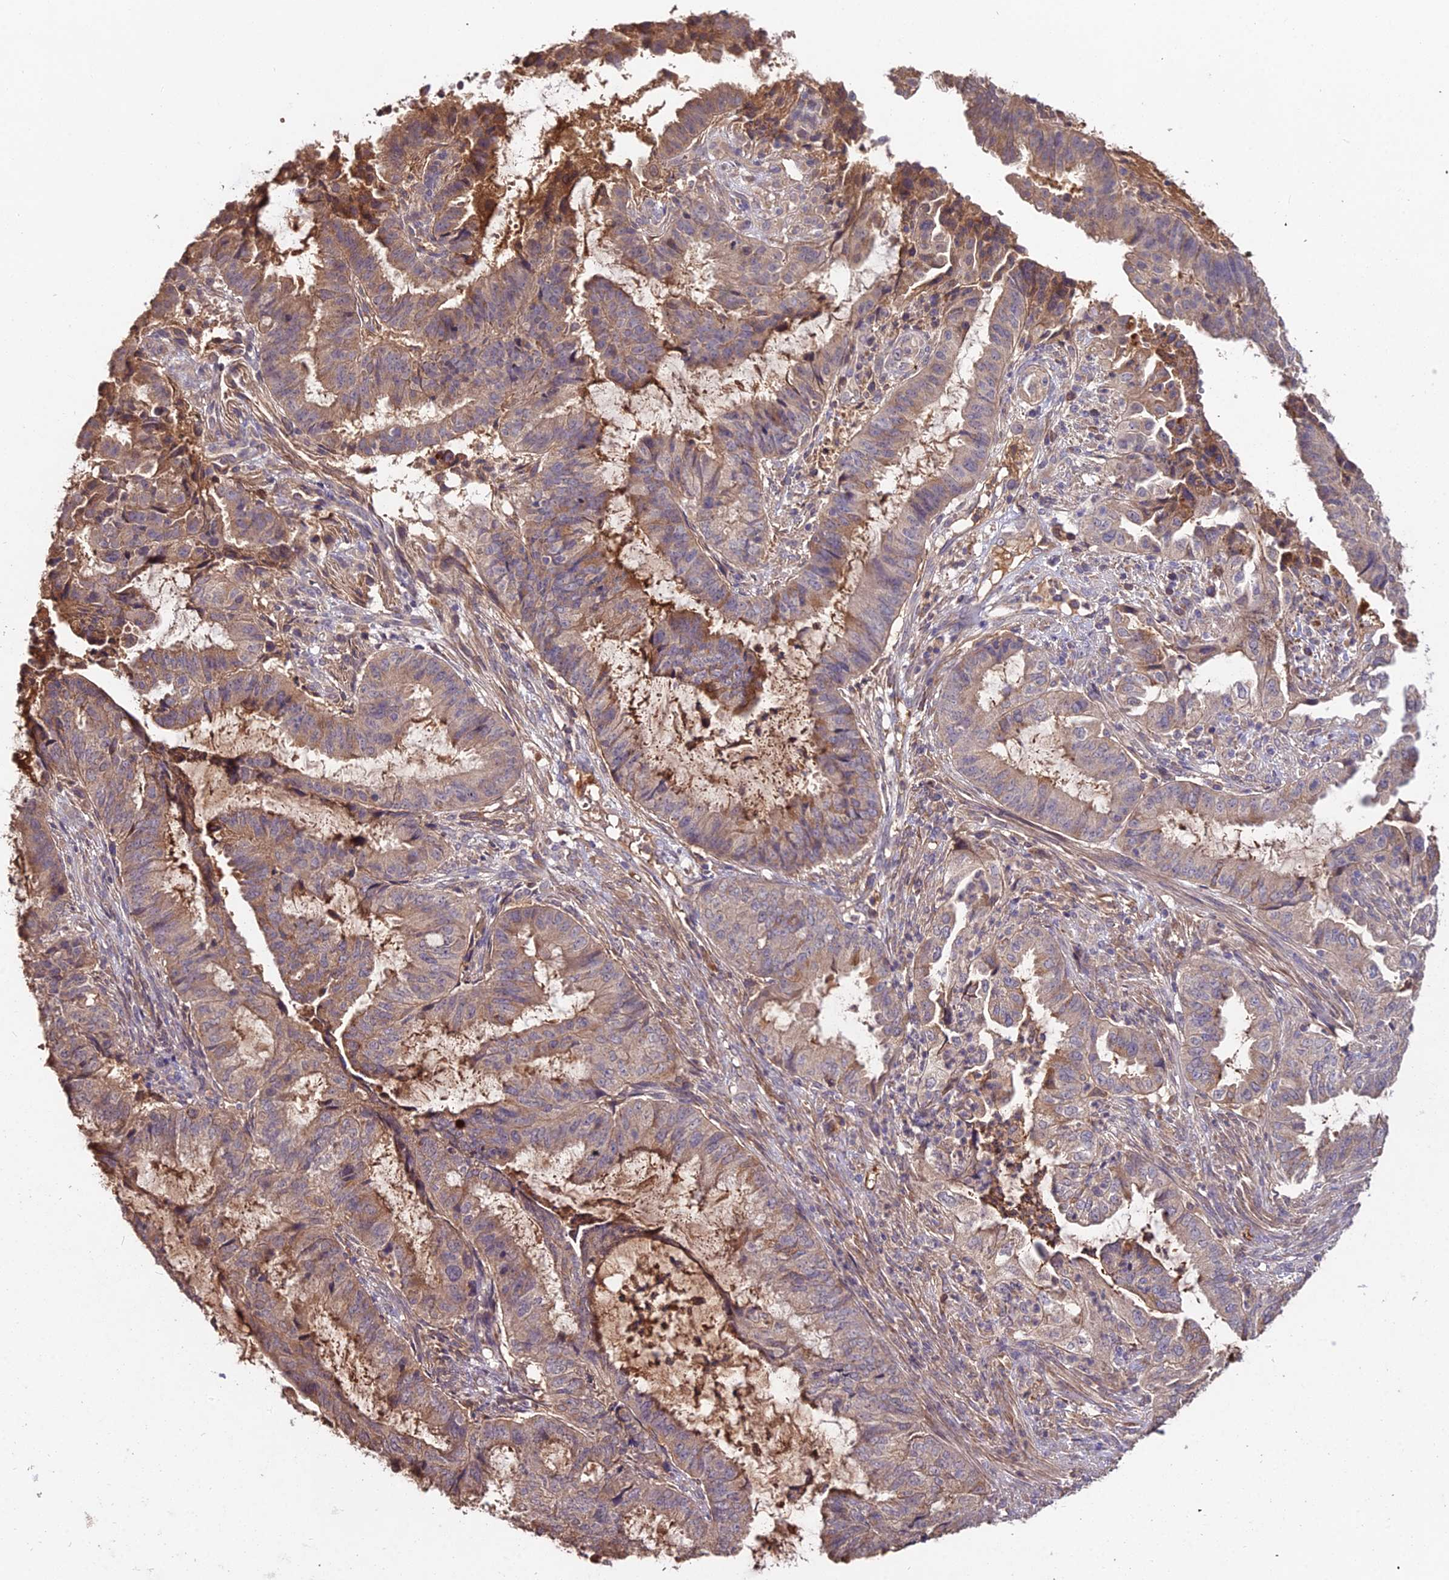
{"staining": {"intensity": "weak", "quantity": ">75%", "location": "cytoplasmic/membranous"}, "tissue": "endometrial cancer", "cell_type": "Tumor cells", "image_type": "cancer", "snomed": [{"axis": "morphology", "description": "Adenocarcinoma, NOS"}, {"axis": "topography", "description": "Endometrium"}], "caption": "The image shows a brown stain indicating the presence of a protein in the cytoplasmic/membranous of tumor cells in endometrial adenocarcinoma.", "gene": "KCTD16", "patient": {"sex": "female", "age": 51}}